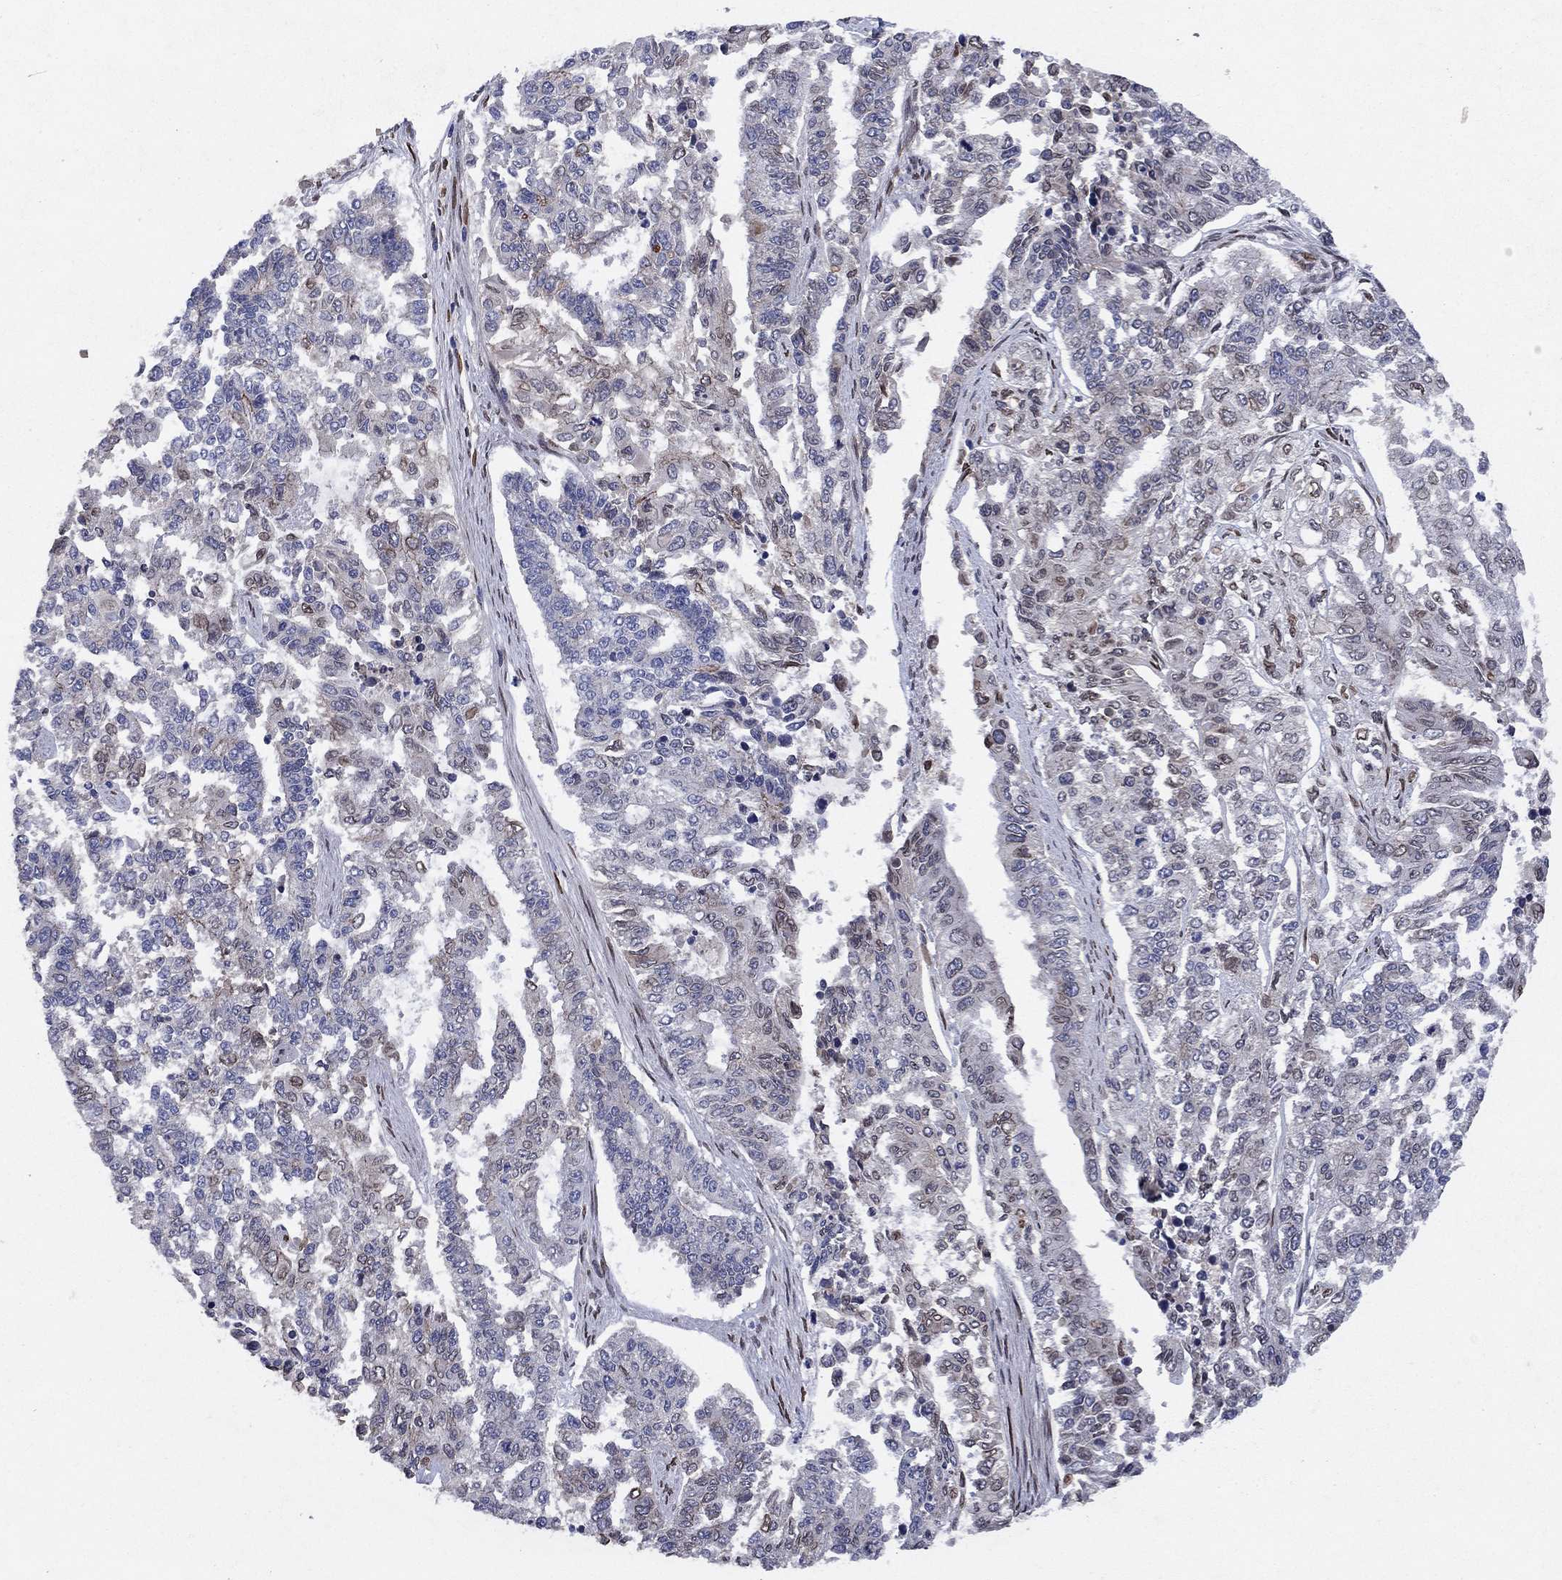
{"staining": {"intensity": "negative", "quantity": "none", "location": "none"}, "tissue": "endometrial cancer", "cell_type": "Tumor cells", "image_type": "cancer", "snomed": [{"axis": "morphology", "description": "Adenocarcinoma, NOS"}, {"axis": "topography", "description": "Uterus"}], "caption": "Endometrial cancer (adenocarcinoma) was stained to show a protein in brown. There is no significant staining in tumor cells. (DAB IHC, high magnification).", "gene": "EMC9", "patient": {"sex": "female", "age": 59}}